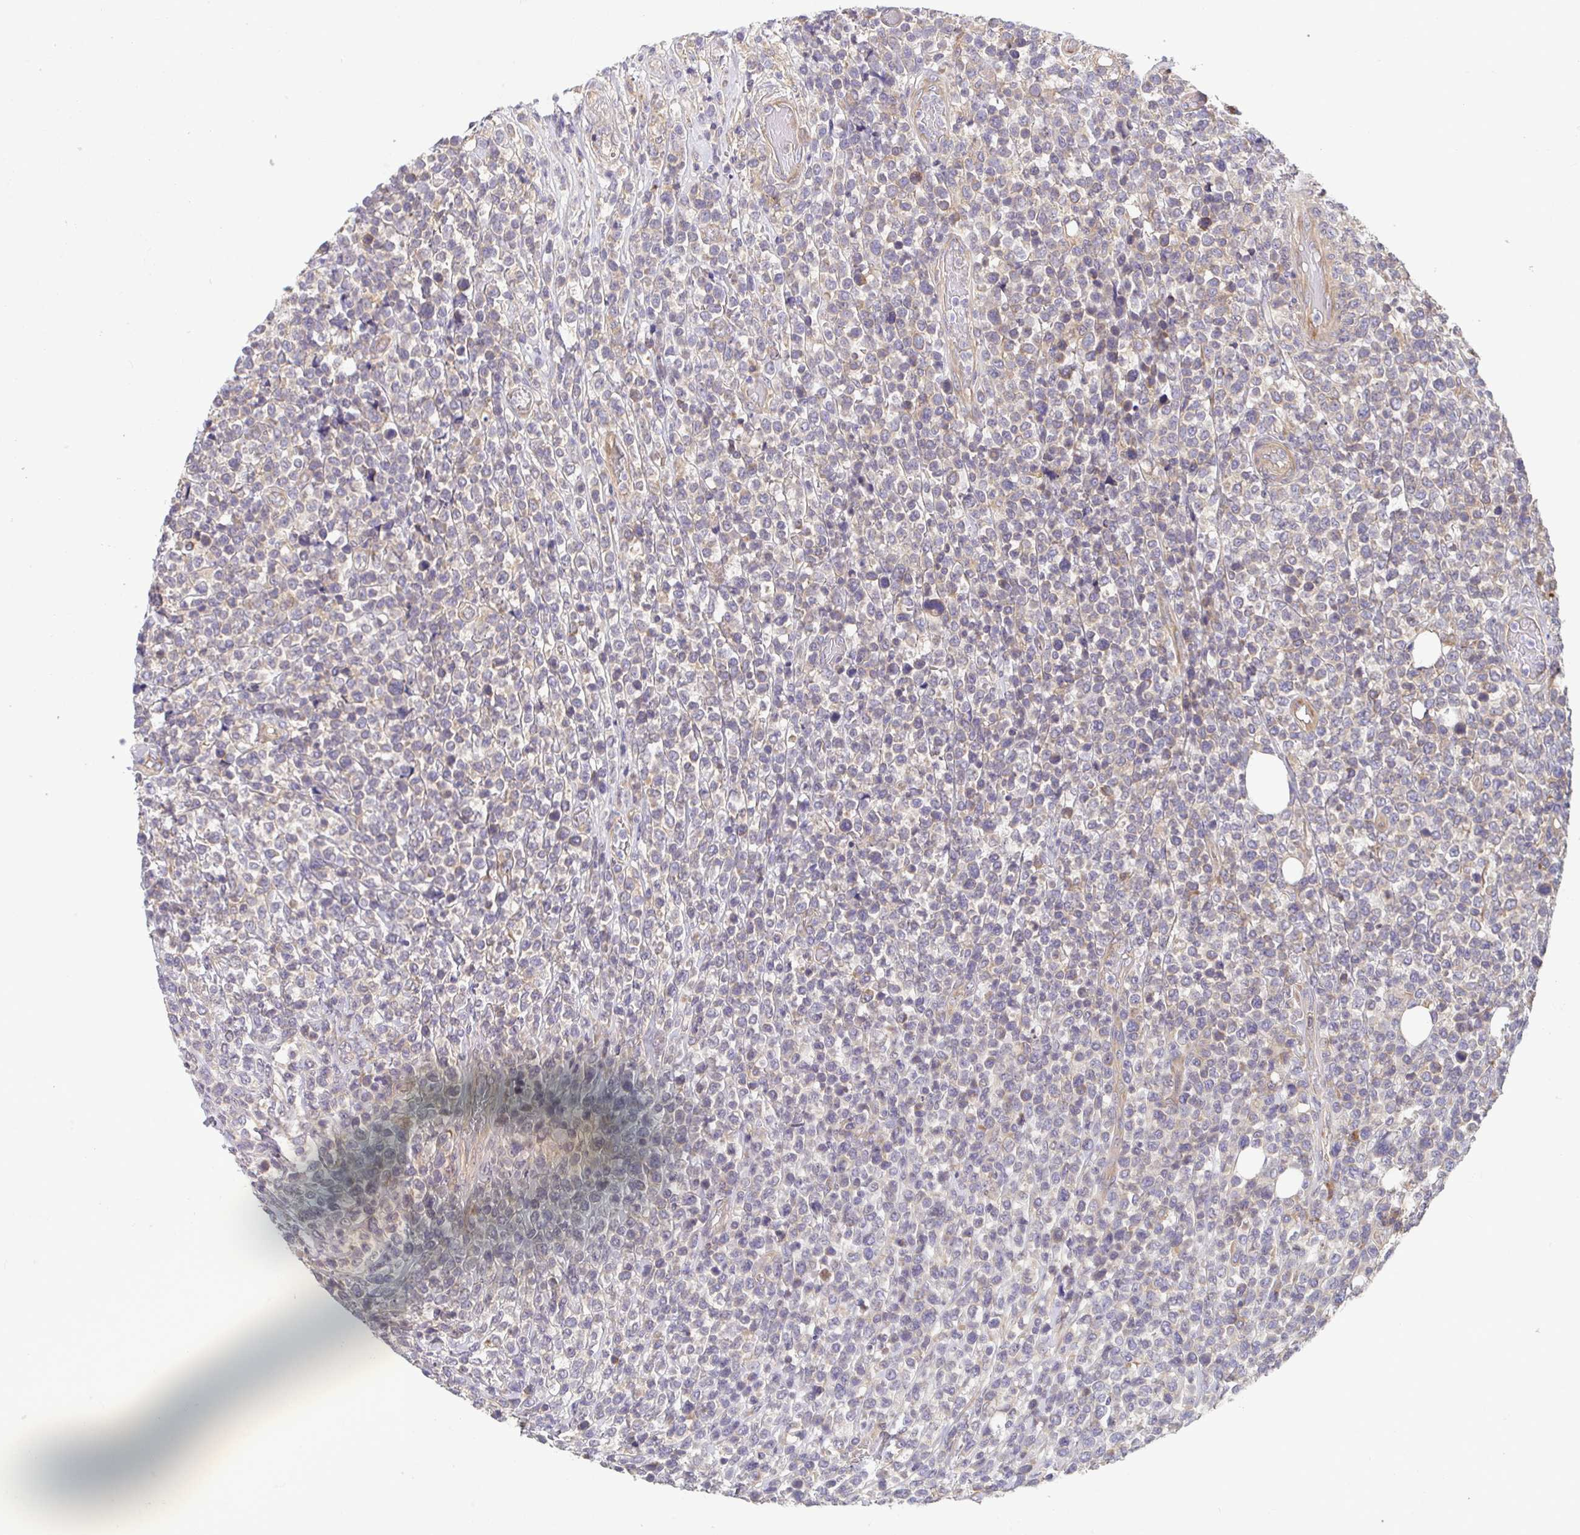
{"staining": {"intensity": "negative", "quantity": "none", "location": "none"}, "tissue": "lymphoma", "cell_type": "Tumor cells", "image_type": "cancer", "snomed": [{"axis": "morphology", "description": "Malignant lymphoma, non-Hodgkin's type, High grade"}, {"axis": "topography", "description": "Soft tissue"}], "caption": "Tumor cells show no significant staining in high-grade malignant lymphoma, non-Hodgkin's type.", "gene": "LMF2", "patient": {"sex": "female", "age": 56}}